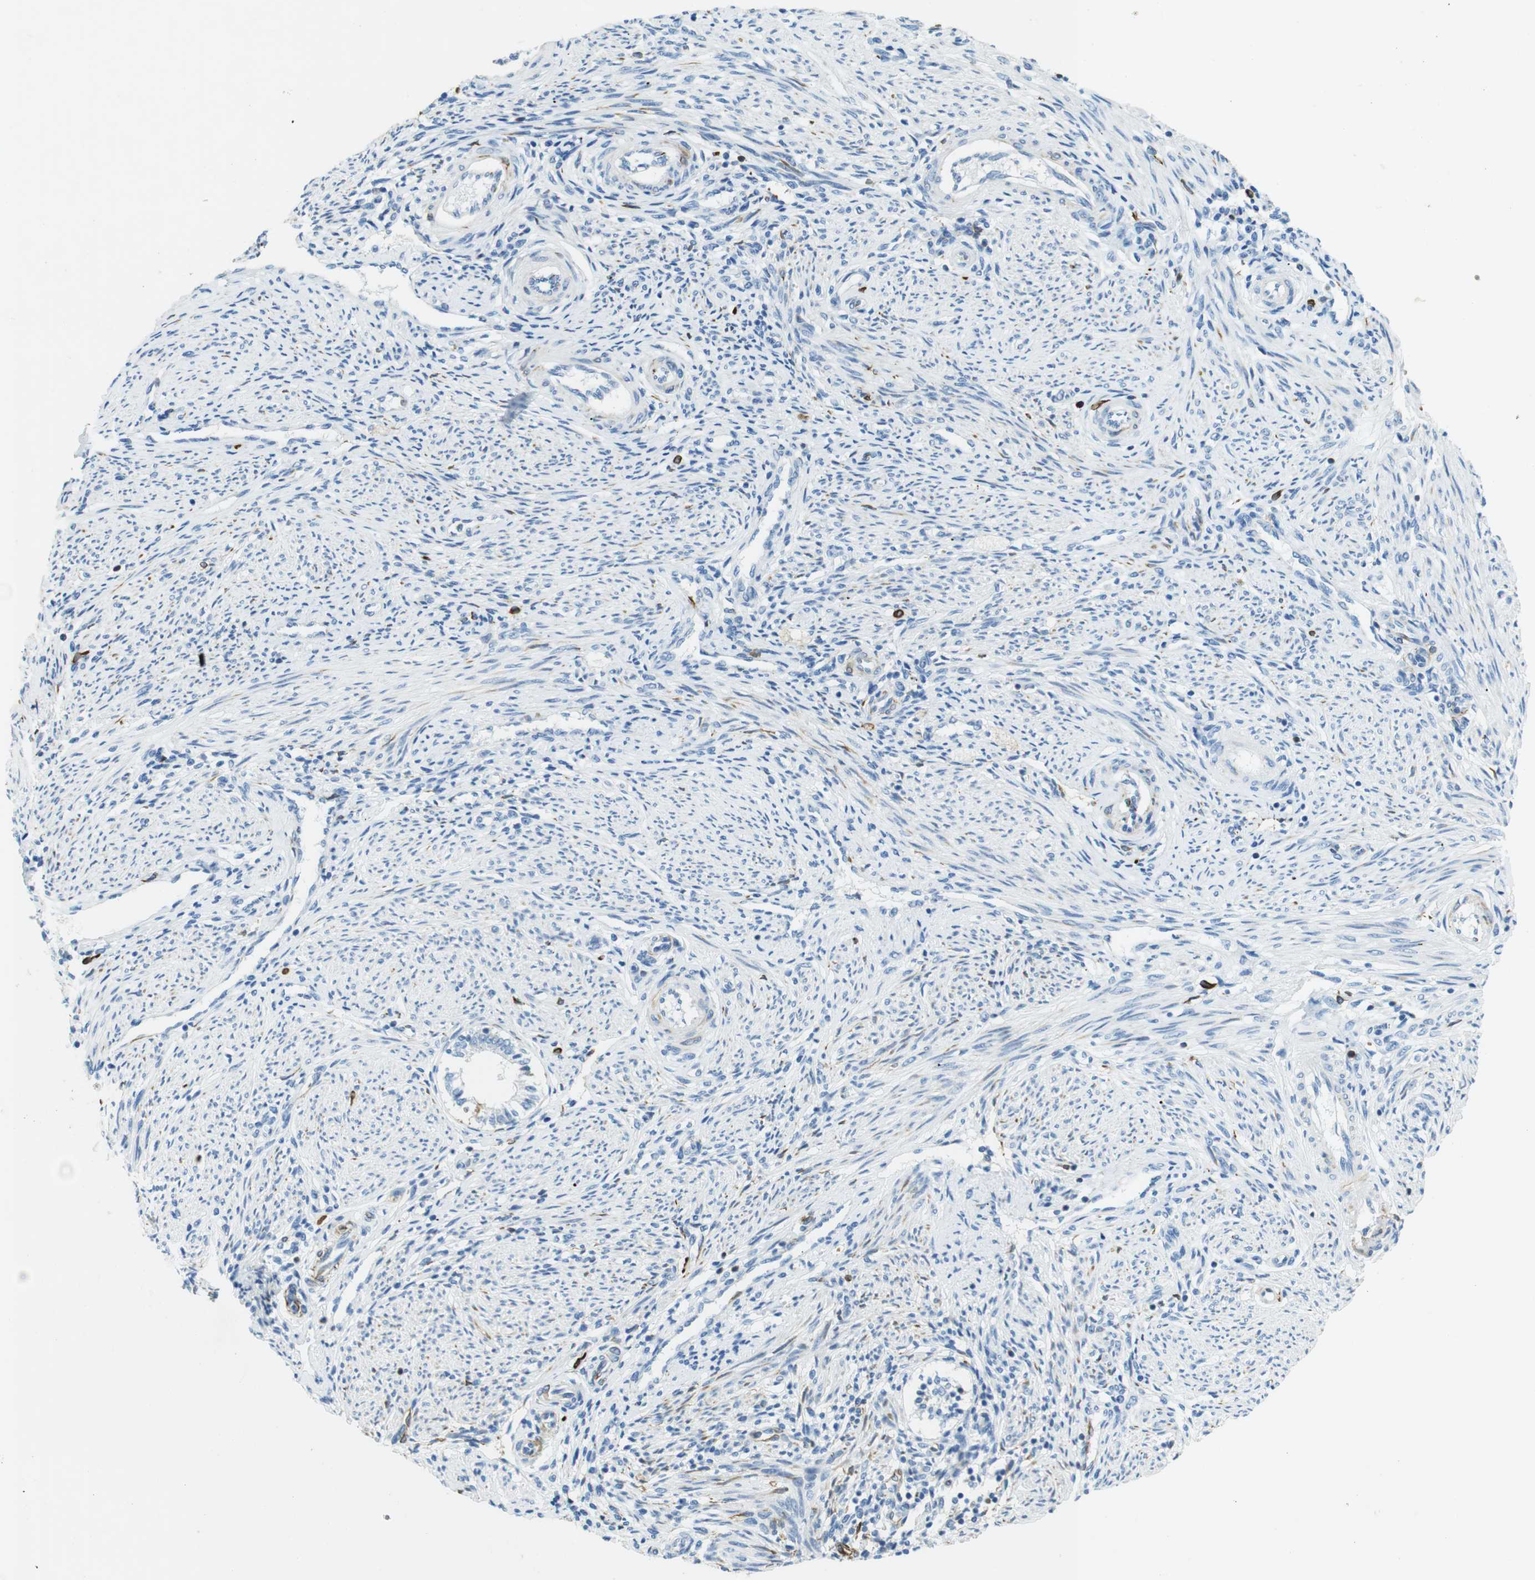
{"staining": {"intensity": "negative", "quantity": "none", "location": "none"}, "tissue": "endometrium", "cell_type": "Cells in endometrial stroma", "image_type": "normal", "snomed": [{"axis": "morphology", "description": "Normal tissue, NOS"}, {"axis": "topography", "description": "Endometrium"}], "caption": "Cells in endometrial stroma show no significant protein staining in benign endometrium. Brightfield microscopy of immunohistochemistry (IHC) stained with DAB (3,3'-diaminobenzidine) (brown) and hematoxylin (blue), captured at high magnification.", "gene": "CD320", "patient": {"sex": "female", "age": 42}}